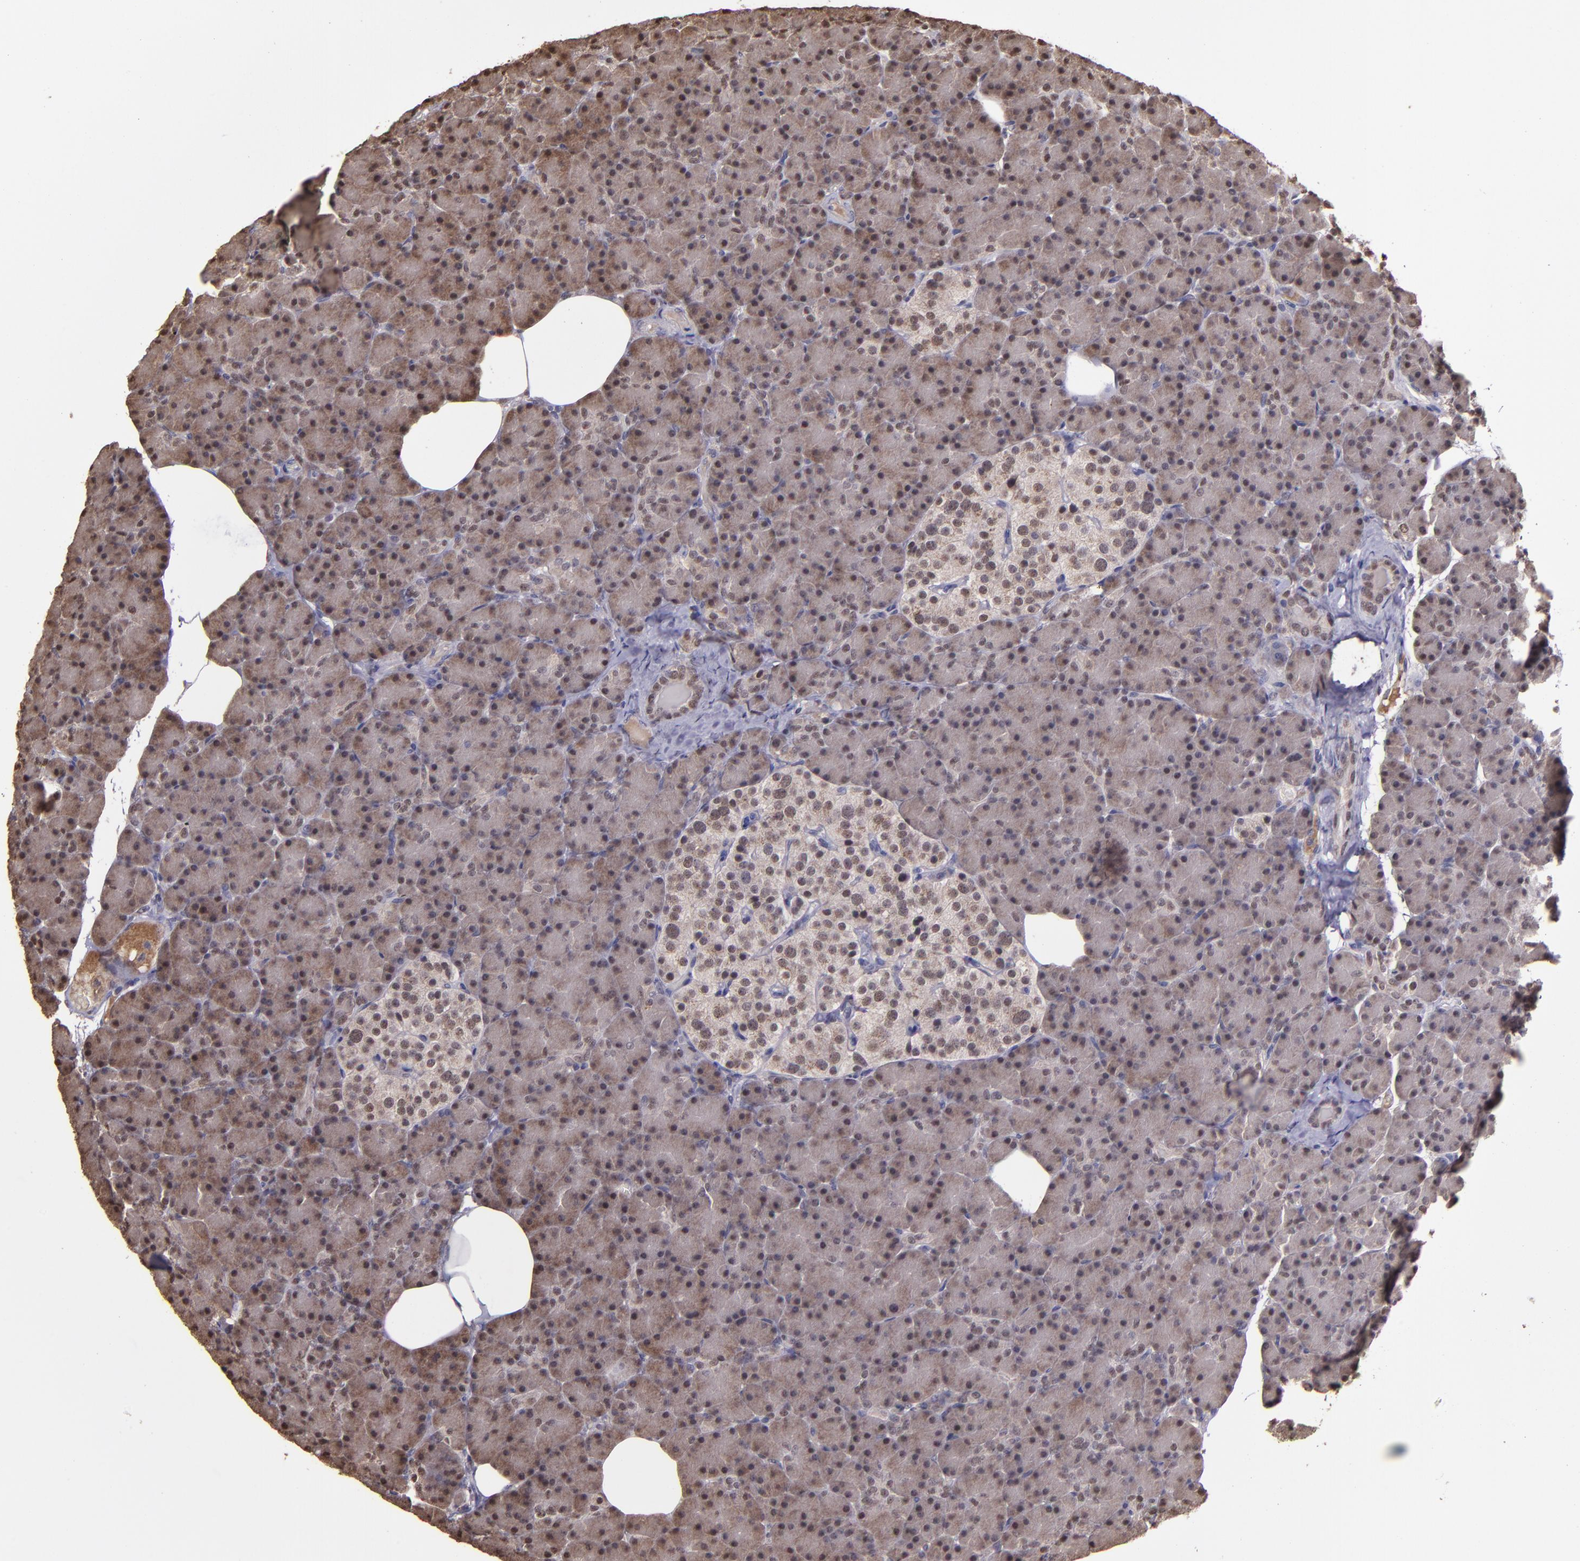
{"staining": {"intensity": "moderate", "quantity": ">75%", "location": "cytoplasmic/membranous,nuclear"}, "tissue": "pancreas", "cell_type": "Exocrine glandular cells", "image_type": "normal", "snomed": [{"axis": "morphology", "description": "Normal tissue, NOS"}, {"axis": "topography", "description": "Pancreas"}], "caption": "Immunohistochemistry (IHC) micrograph of benign human pancreas stained for a protein (brown), which exhibits medium levels of moderate cytoplasmic/membranous,nuclear expression in about >75% of exocrine glandular cells.", "gene": "SERPINF2", "patient": {"sex": "female", "age": 43}}